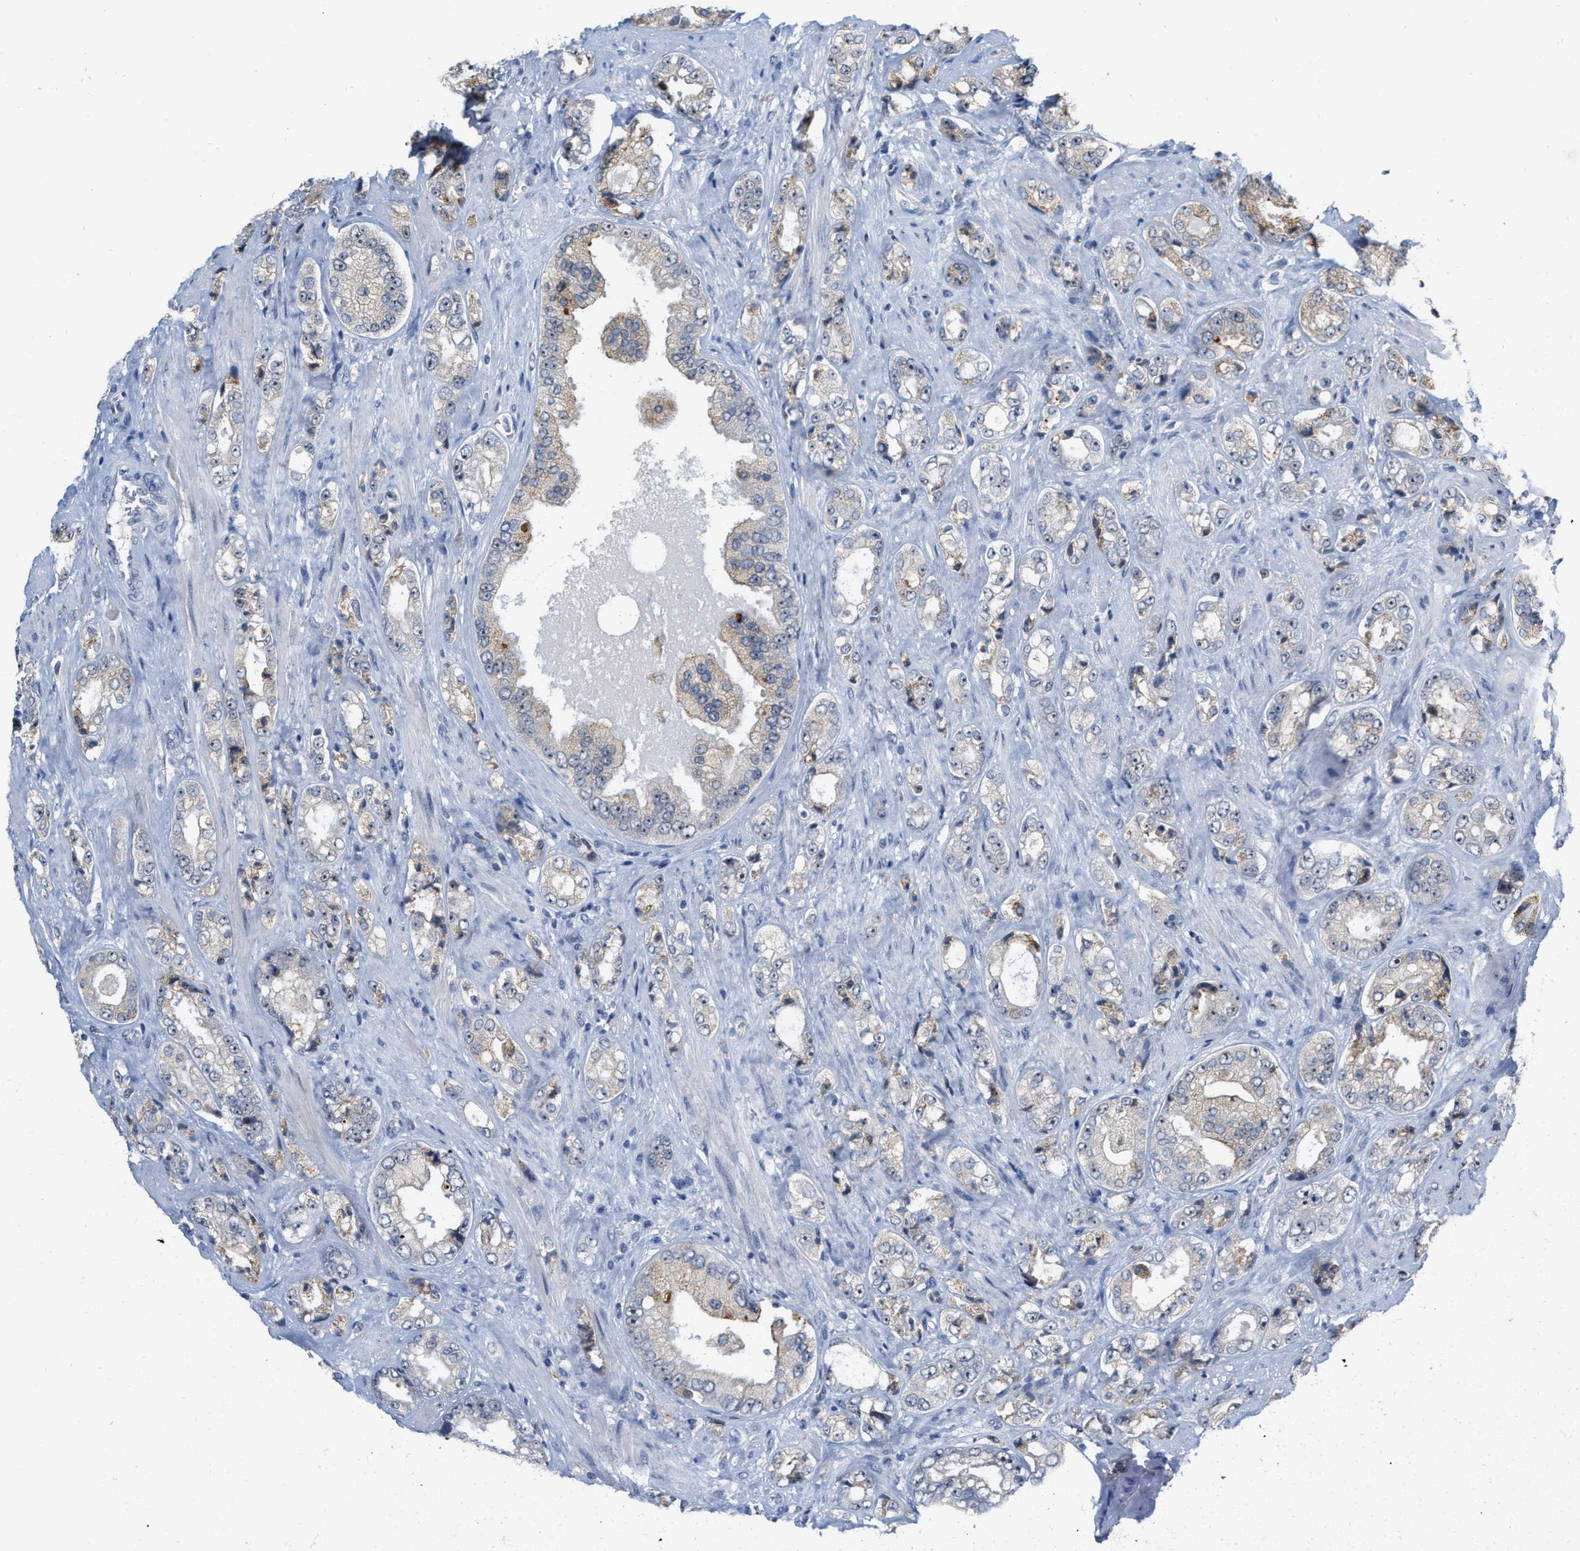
{"staining": {"intensity": "weak", "quantity": "25%-75%", "location": "cytoplasmic/membranous"}, "tissue": "prostate cancer", "cell_type": "Tumor cells", "image_type": "cancer", "snomed": [{"axis": "morphology", "description": "Adenocarcinoma, High grade"}, {"axis": "topography", "description": "Prostate"}], "caption": "Prostate cancer (high-grade adenocarcinoma) tissue reveals weak cytoplasmic/membranous positivity in approximately 25%-75% of tumor cells", "gene": "ELAC2", "patient": {"sex": "male", "age": 61}}